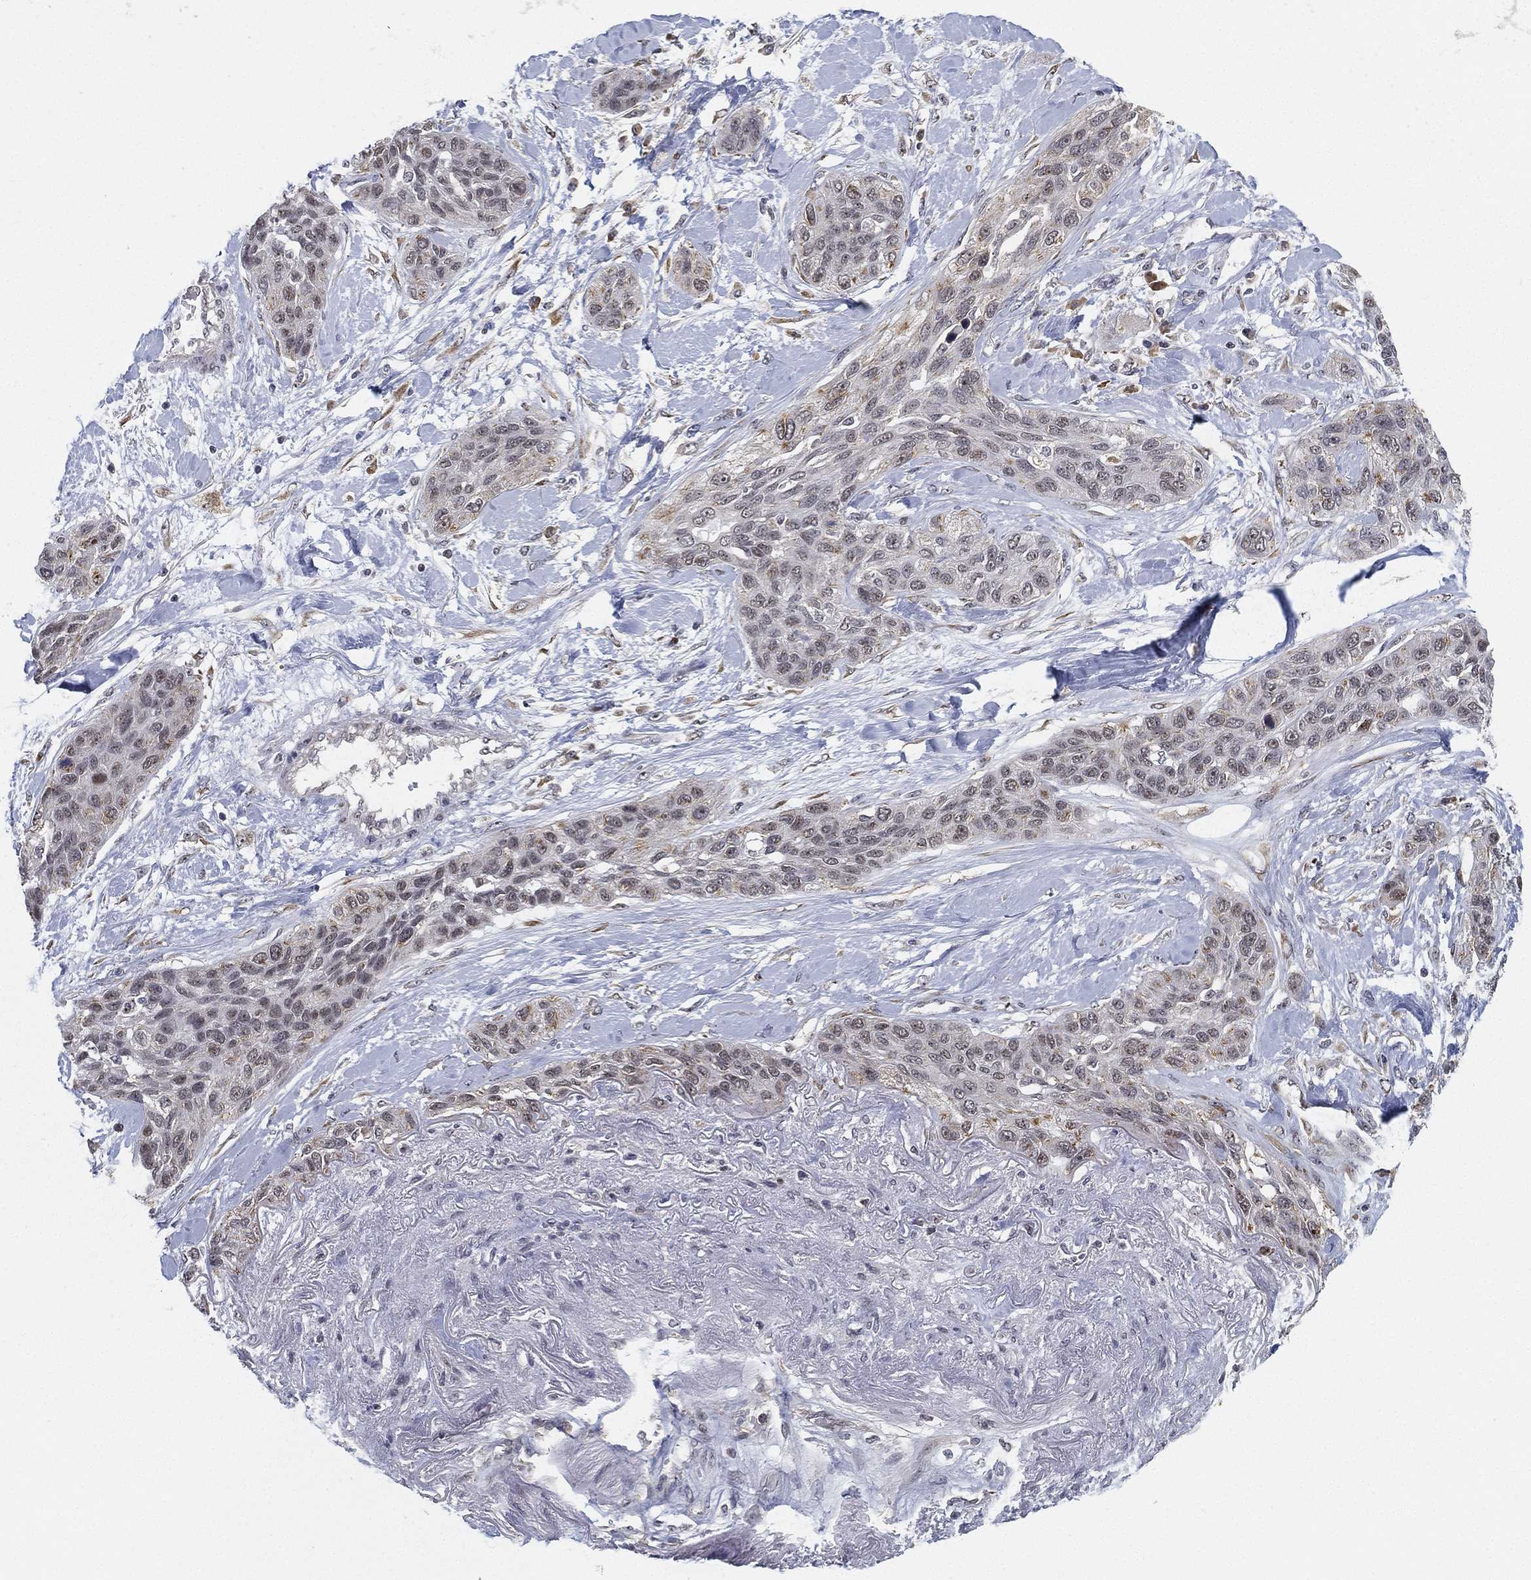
{"staining": {"intensity": "negative", "quantity": "none", "location": "none"}, "tissue": "lung cancer", "cell_type": "Tumor cells", "image_type": "cancer", "snomed": [{"axis": "morphology", "description": "Squamous cell carcinoma, NOS"}, {"axis": "topography", "description": "Lung"}], "caption": "The image displays no significant positivity in tumor cells of squamous cell carcinoma (lung).", "gene": "PPP1R16B", "patient": {"sex": "female", "age": 70}}